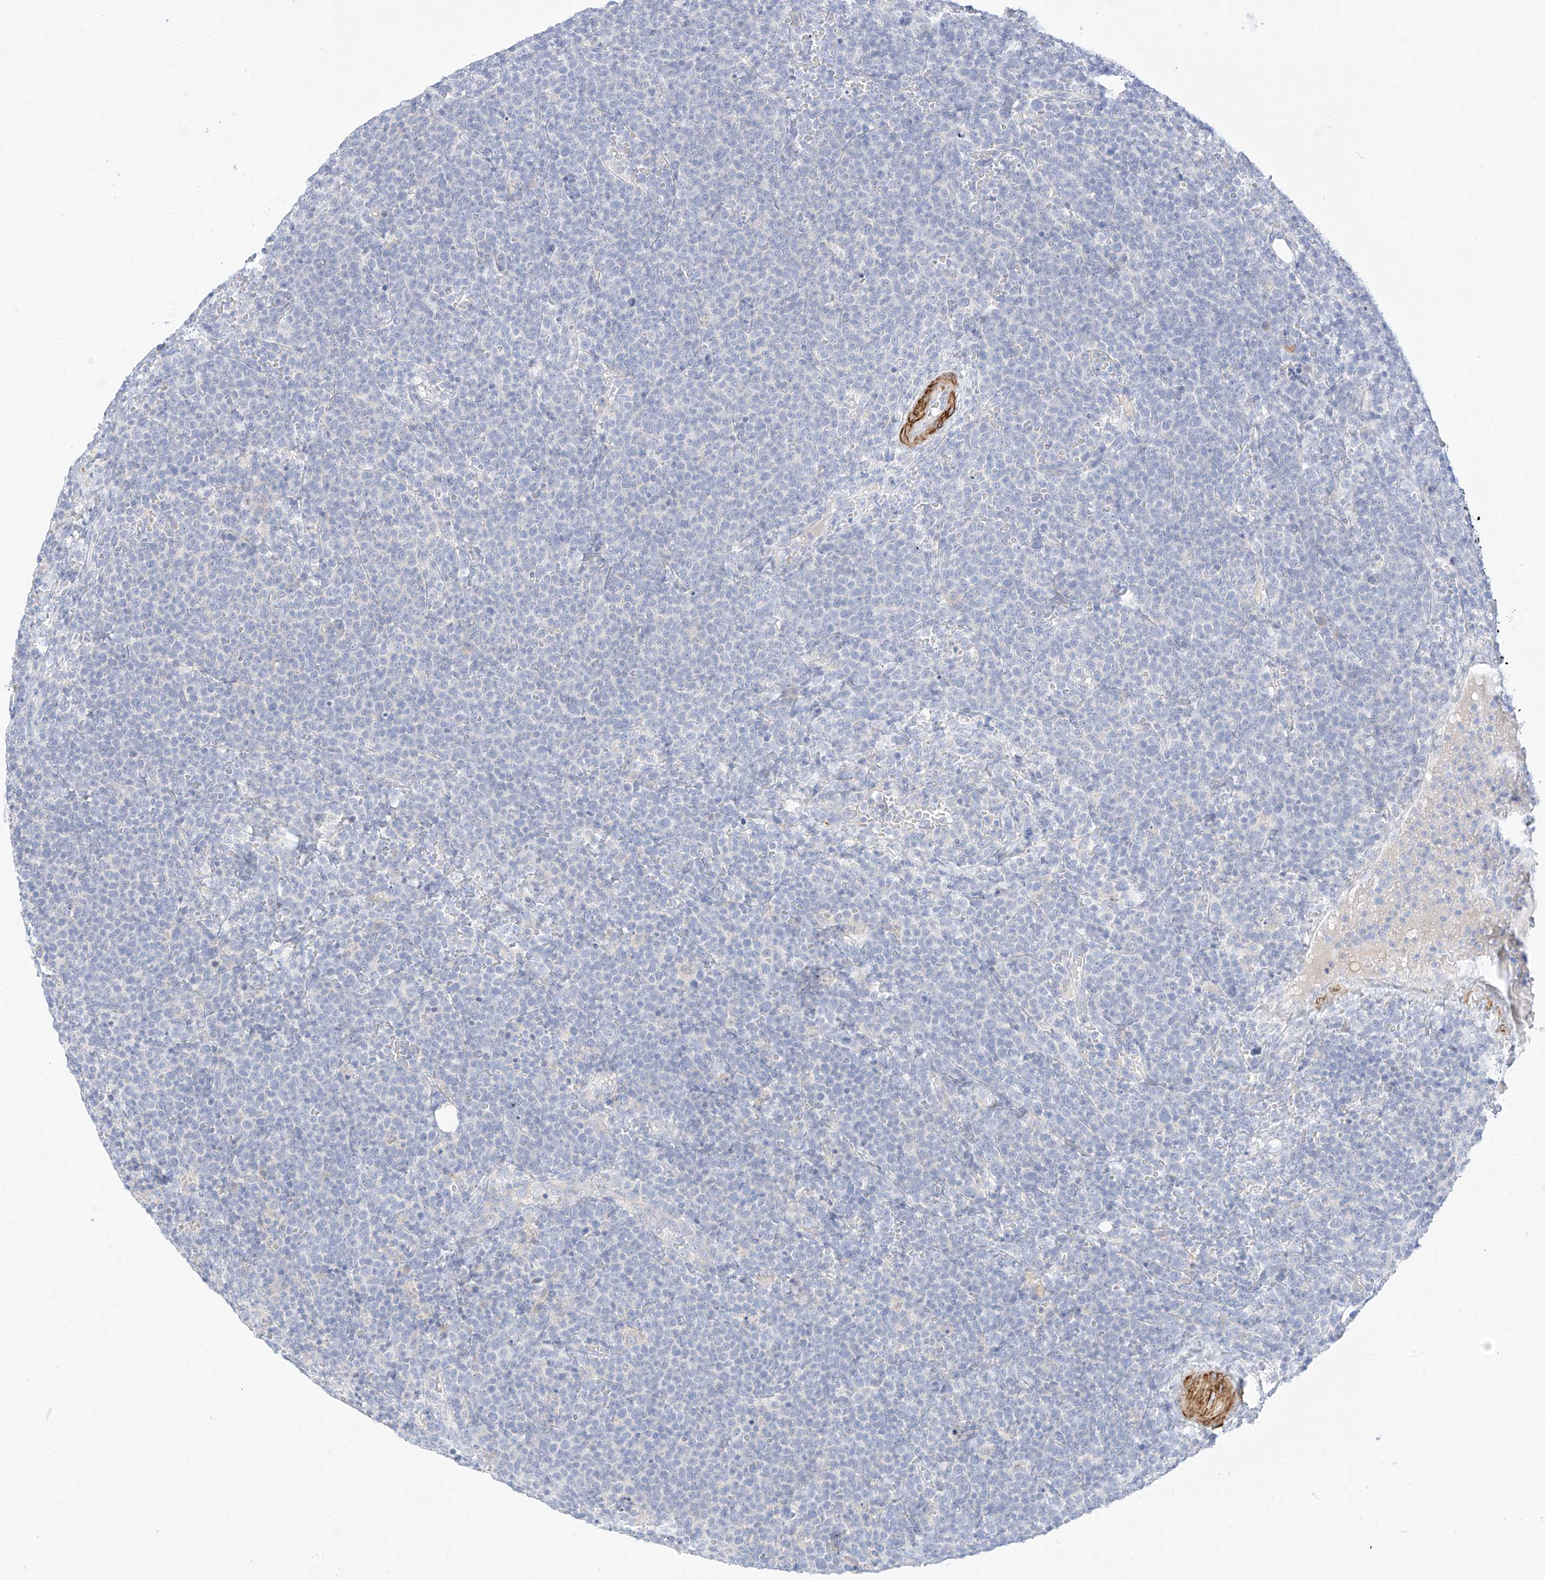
{"staining": {"intensity": "negative", "quantity": "none", "location": "none"}, "tissue": "lymphoma", "cell_type": "Tumor cells", "image_type": "cancer", "snomed": [{"axis": "morphology", "description": "Malignant lymphoma, non-Hodgkin's type, High grade"}, {"axis": "topography", "description": "Lymph node"}], "caption": "Histopathology image shows no protein expression in tumor cells of malignant lymphoma, non-Hodgkin's type (high-grade) tissue.", "gene": "ST3GAL5", "patient": {"sex": "male", "age": 61}}